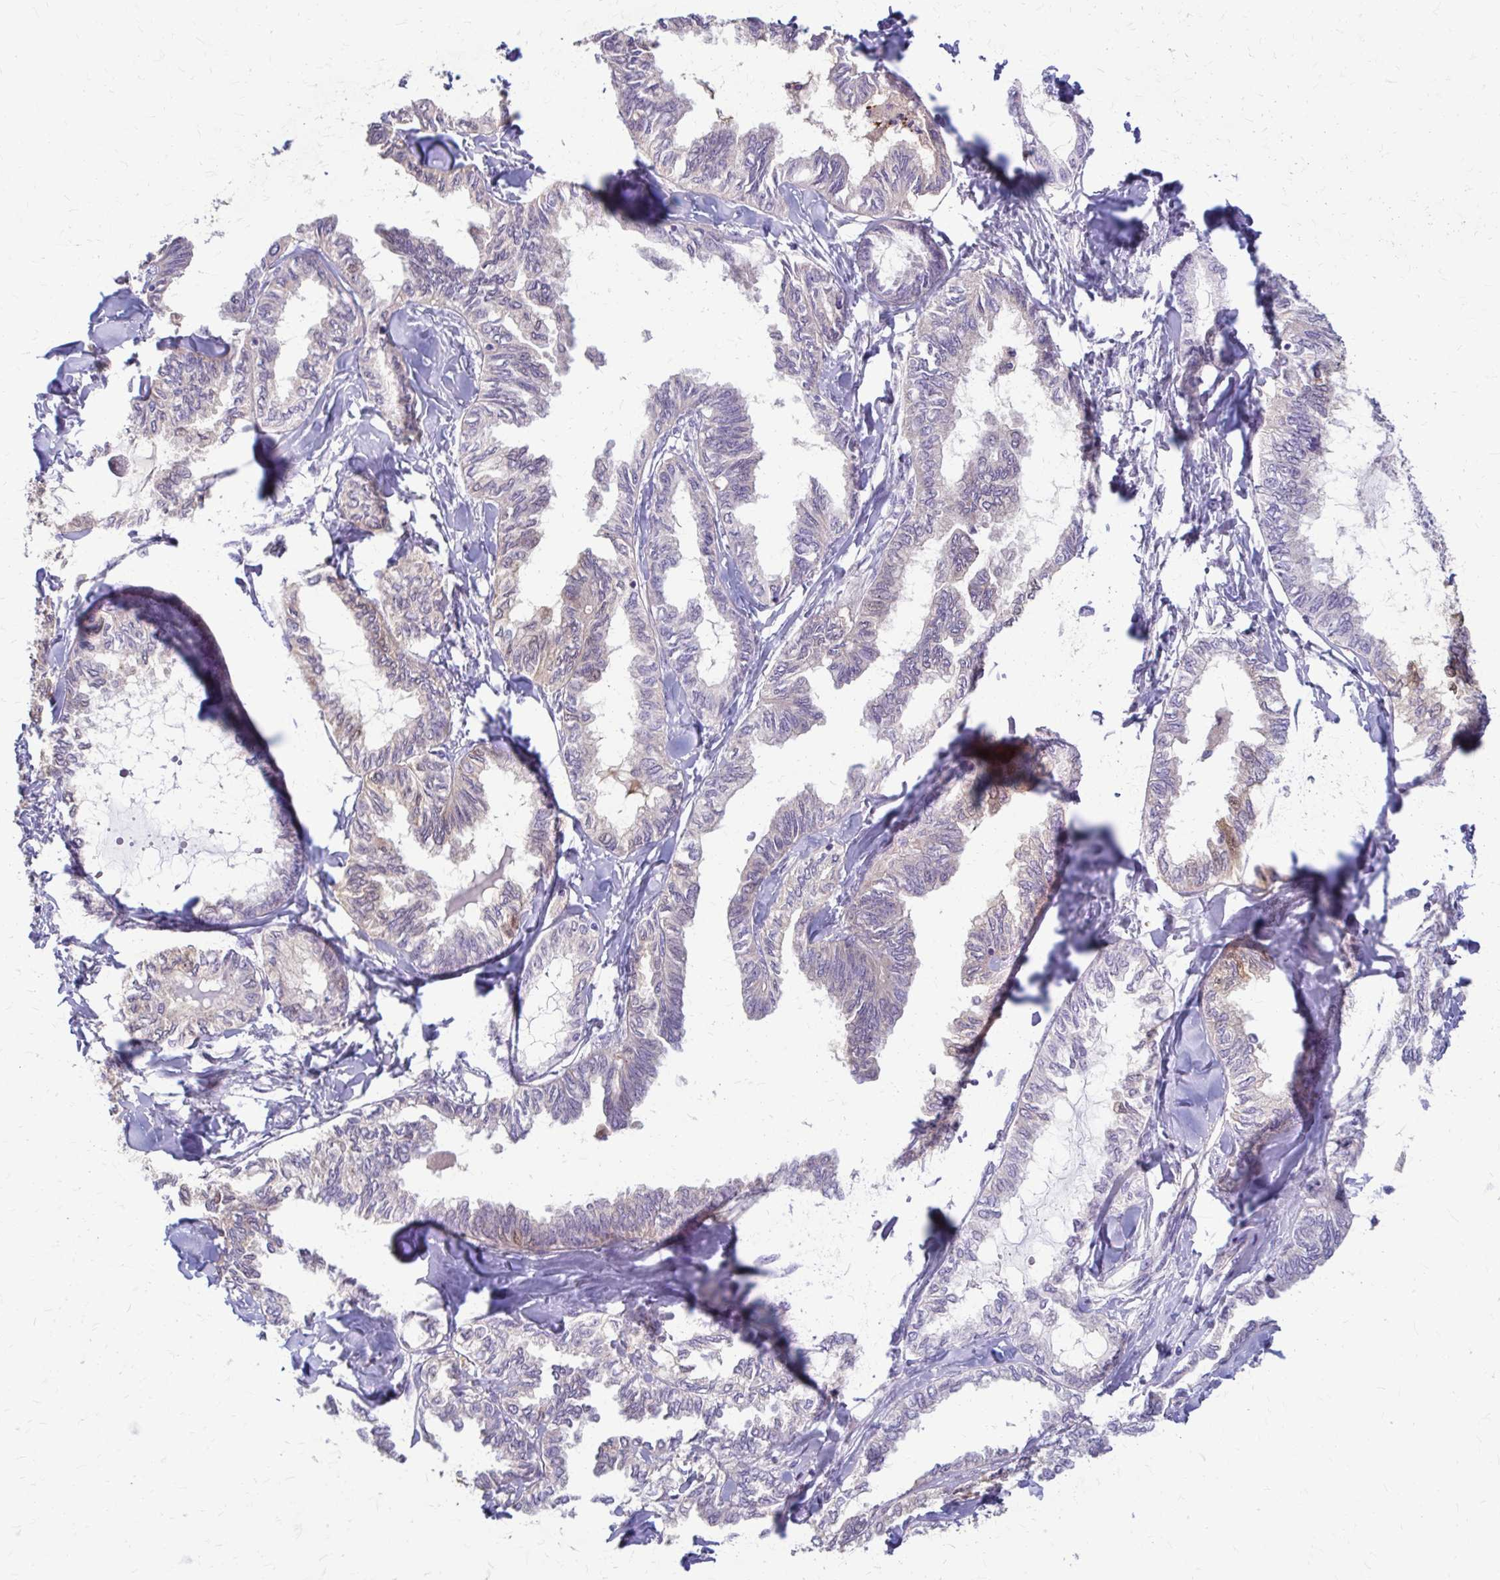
{"staining": {"intensity": "weak", "quantity": "<25%", "location": "cytoplasmic/membranous"}, "tissue": "ovarian cancer", "cell_type": "Tumor cells", "image_type": "cancer", "snomed": [{"axis": "morphology", "description": "Carcinoma, endometroid"}, {"axis": "topography", "description": "Ovary"}], "caption": "Ovarian cancer (endometroid carcinoma) was stained to show a protein in brown. There is no significant expression in tumor cells.", "gene": "SAMD13", "patient": {"sex": "female", "age": 70}}